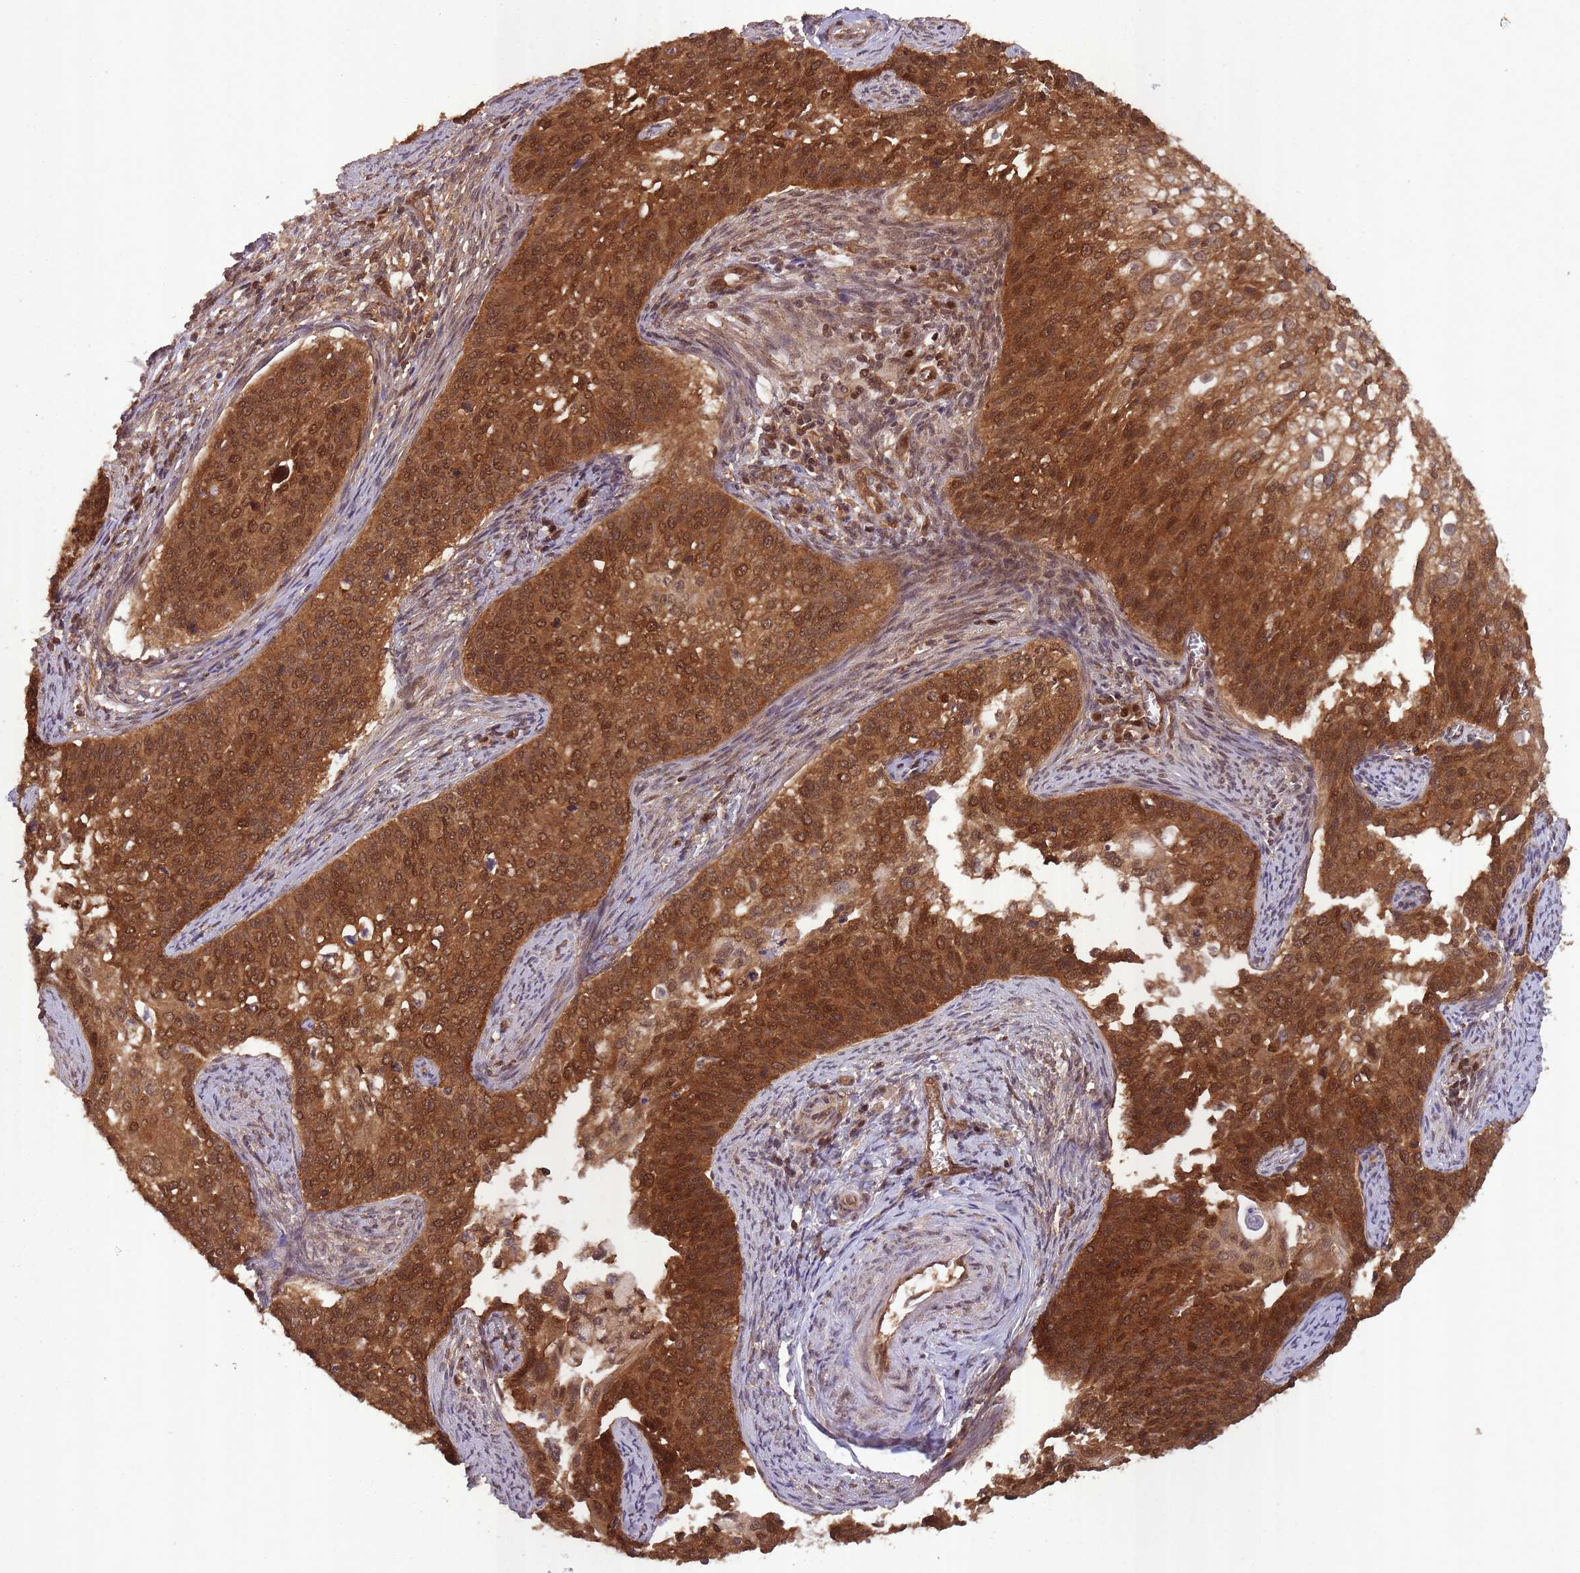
{"staining": {"intensity": "strong", "quantity": ">75%", "location": "cytoplasmic/membranous,nuclear"}, "tissue": "cervical cancer", "cell_type": "Tumor cells", "image_type": "cancer", "snomed": [{"axis": "morphology", "description": "Squamous cell carcinoma, NOS"}, {"axis": "topography", "description": "Cervix"}], "caption": "A brown stain highlights strong cytoplasmic/membranous and nuclear staining of a protein in cervical squamous cell carcinoma tumor cells.", "gene": "PPP6R3", "patient": {"sex": "female", "age": 44}}